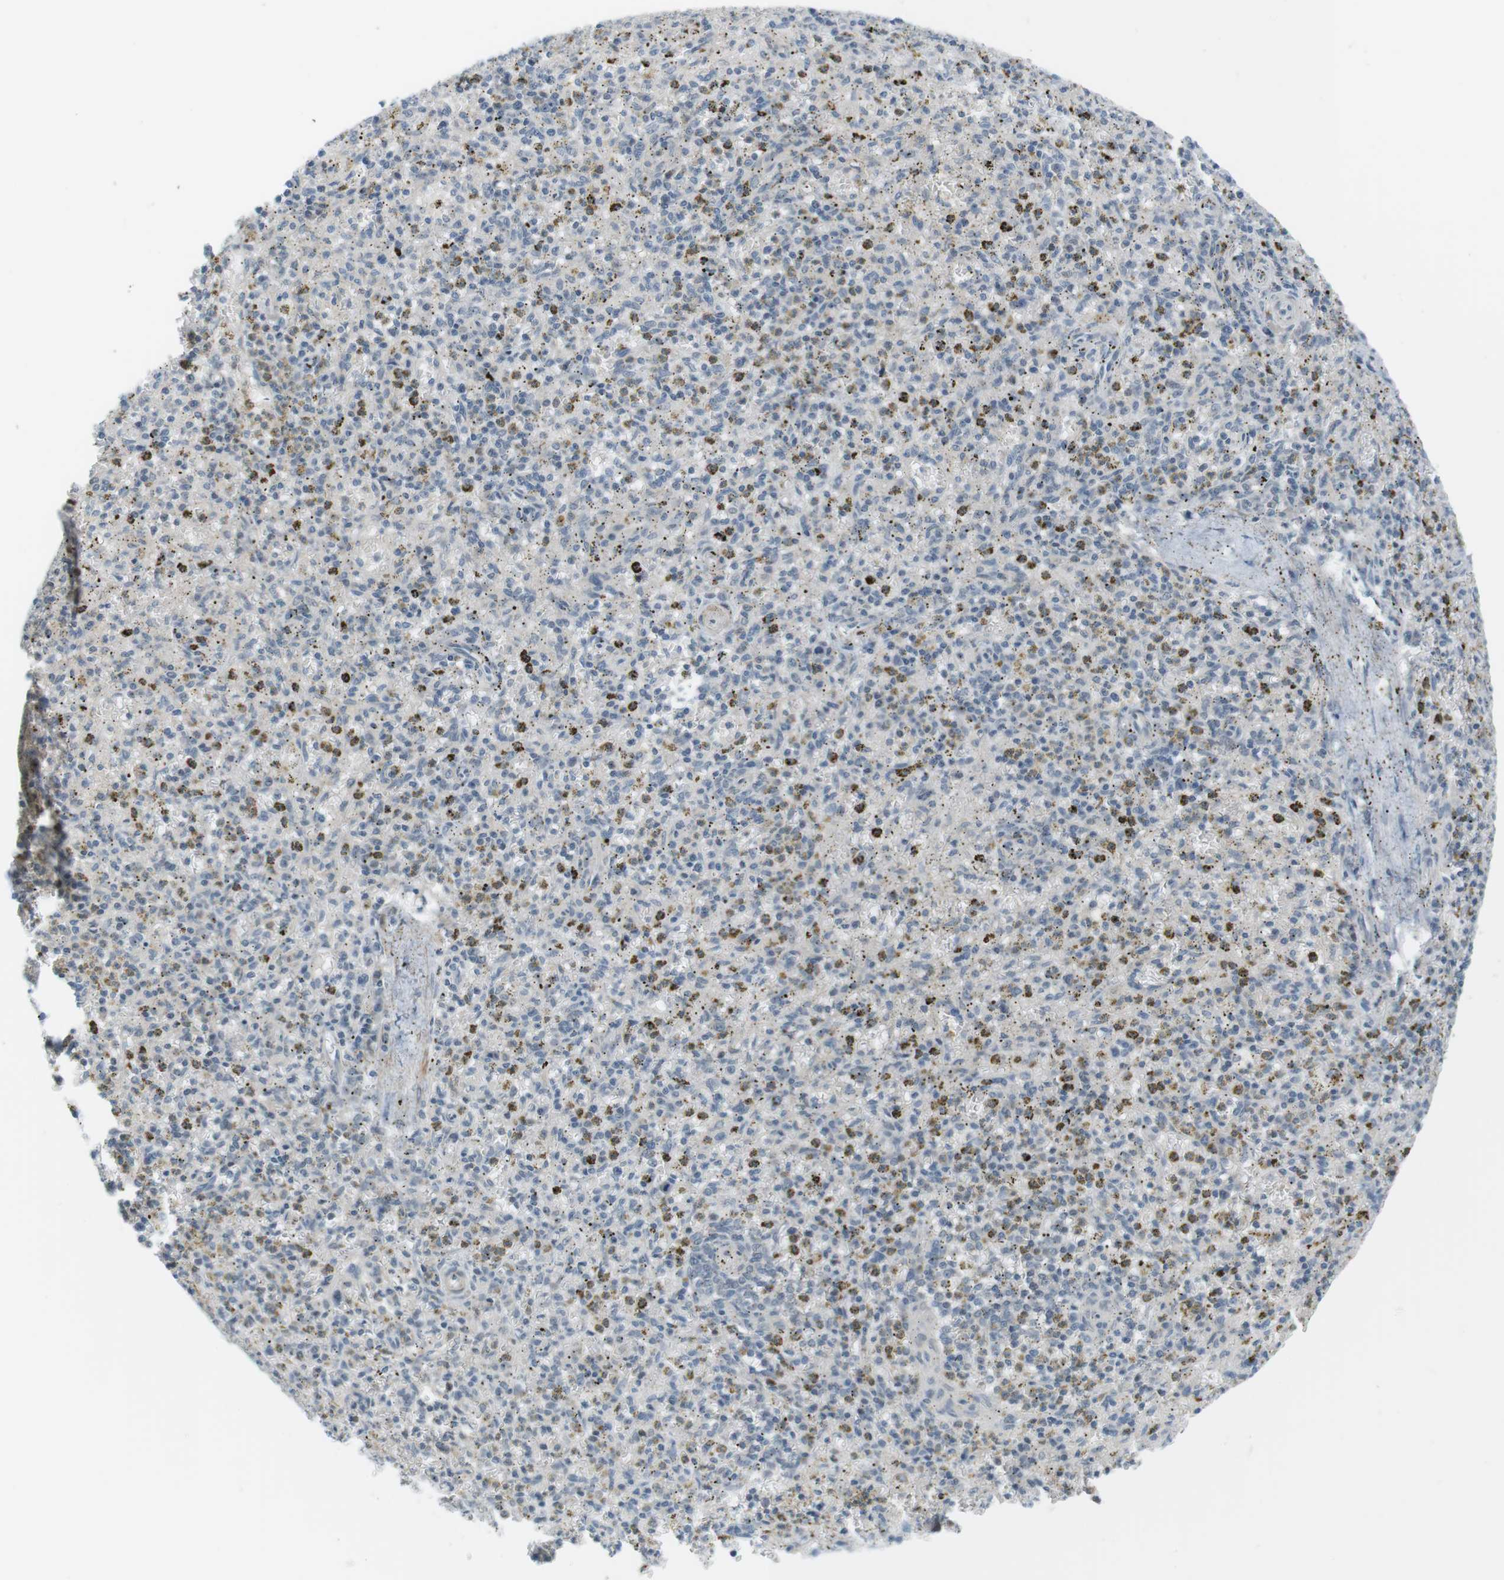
{"staining": {"intensity": "negative", "quantity": "none", "location": "none"}, "tissue": "spleen", "cell_type": "Cells in red pulp", "image_type": "normal", "snomed": [{"axis": "morphology", "description": "Normal tissue, NOS"}, {"axis": "topography", "description": "Spleen"}], "caption": "An image of spleen stained for a protein demonstrates no brown staining in cells in red pulp. (DAB (3,3'-diaminobenzidine) immunohistochemistry, high magnification).", "gene": "RTN3", "patient": {"sex": "male", "age": 72}}